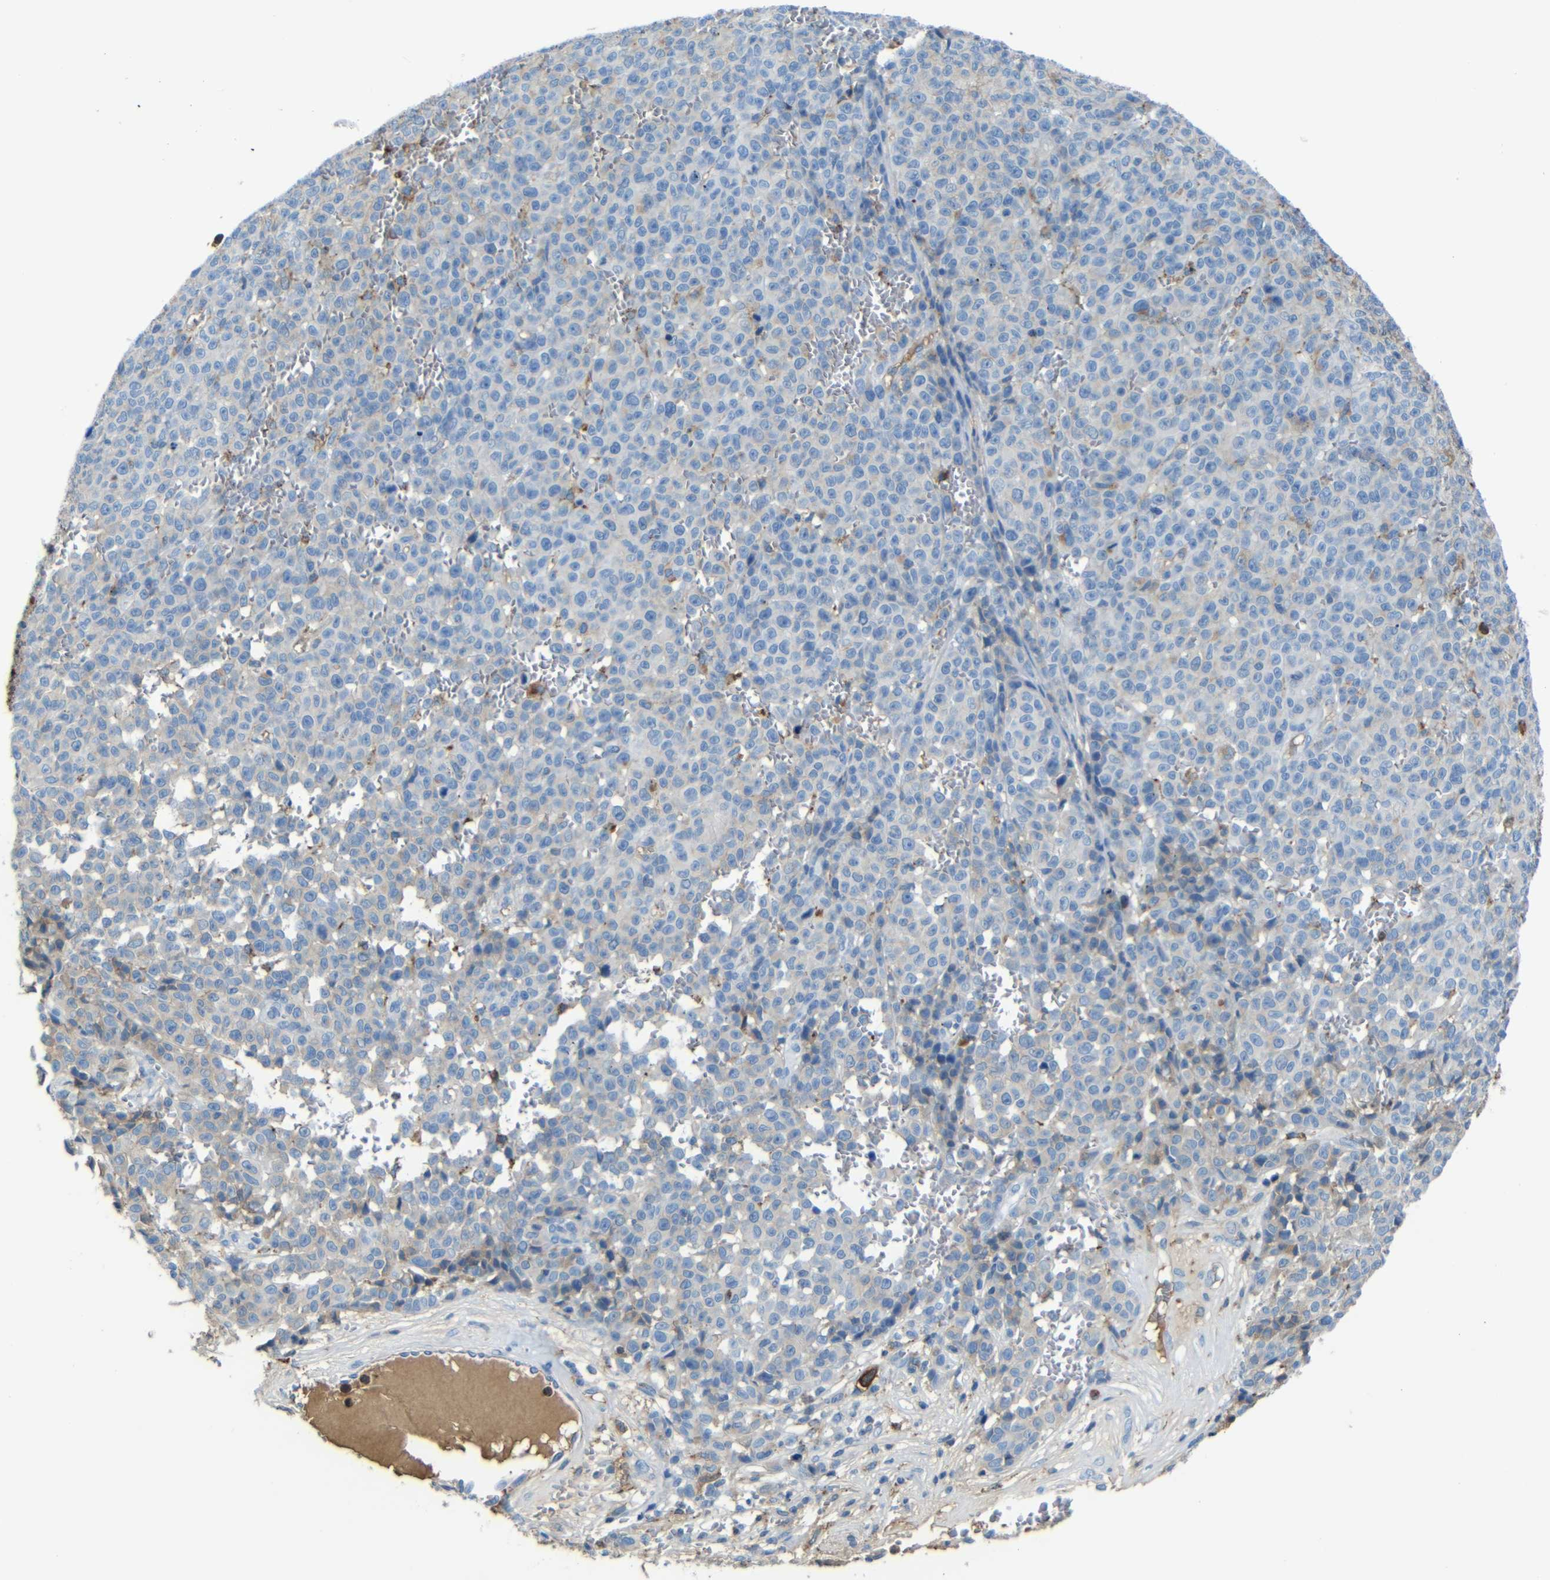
{"staining": {"intensity": "moderate", "quantity": "<25%", "location": "cytoplasmic/membranous"}, "tissue": "melanoma", "cell_type": "Tumor cells", "image_type": "cancer", "snomed": [{"axis": "morphology", "description": "Malignant melanoma, NOS"}, {"axis": "topography", "description": "Skin"}], "caption": "Immunohistochemistry image of human malignant melanoma stained for a protein (brown), which exhibits low levels of moderate cytoplasmic/membranous expression in about <25% of tumor cells.", "gene": "SERPINA1", "patient": {"sex": "female", "age": 82}}